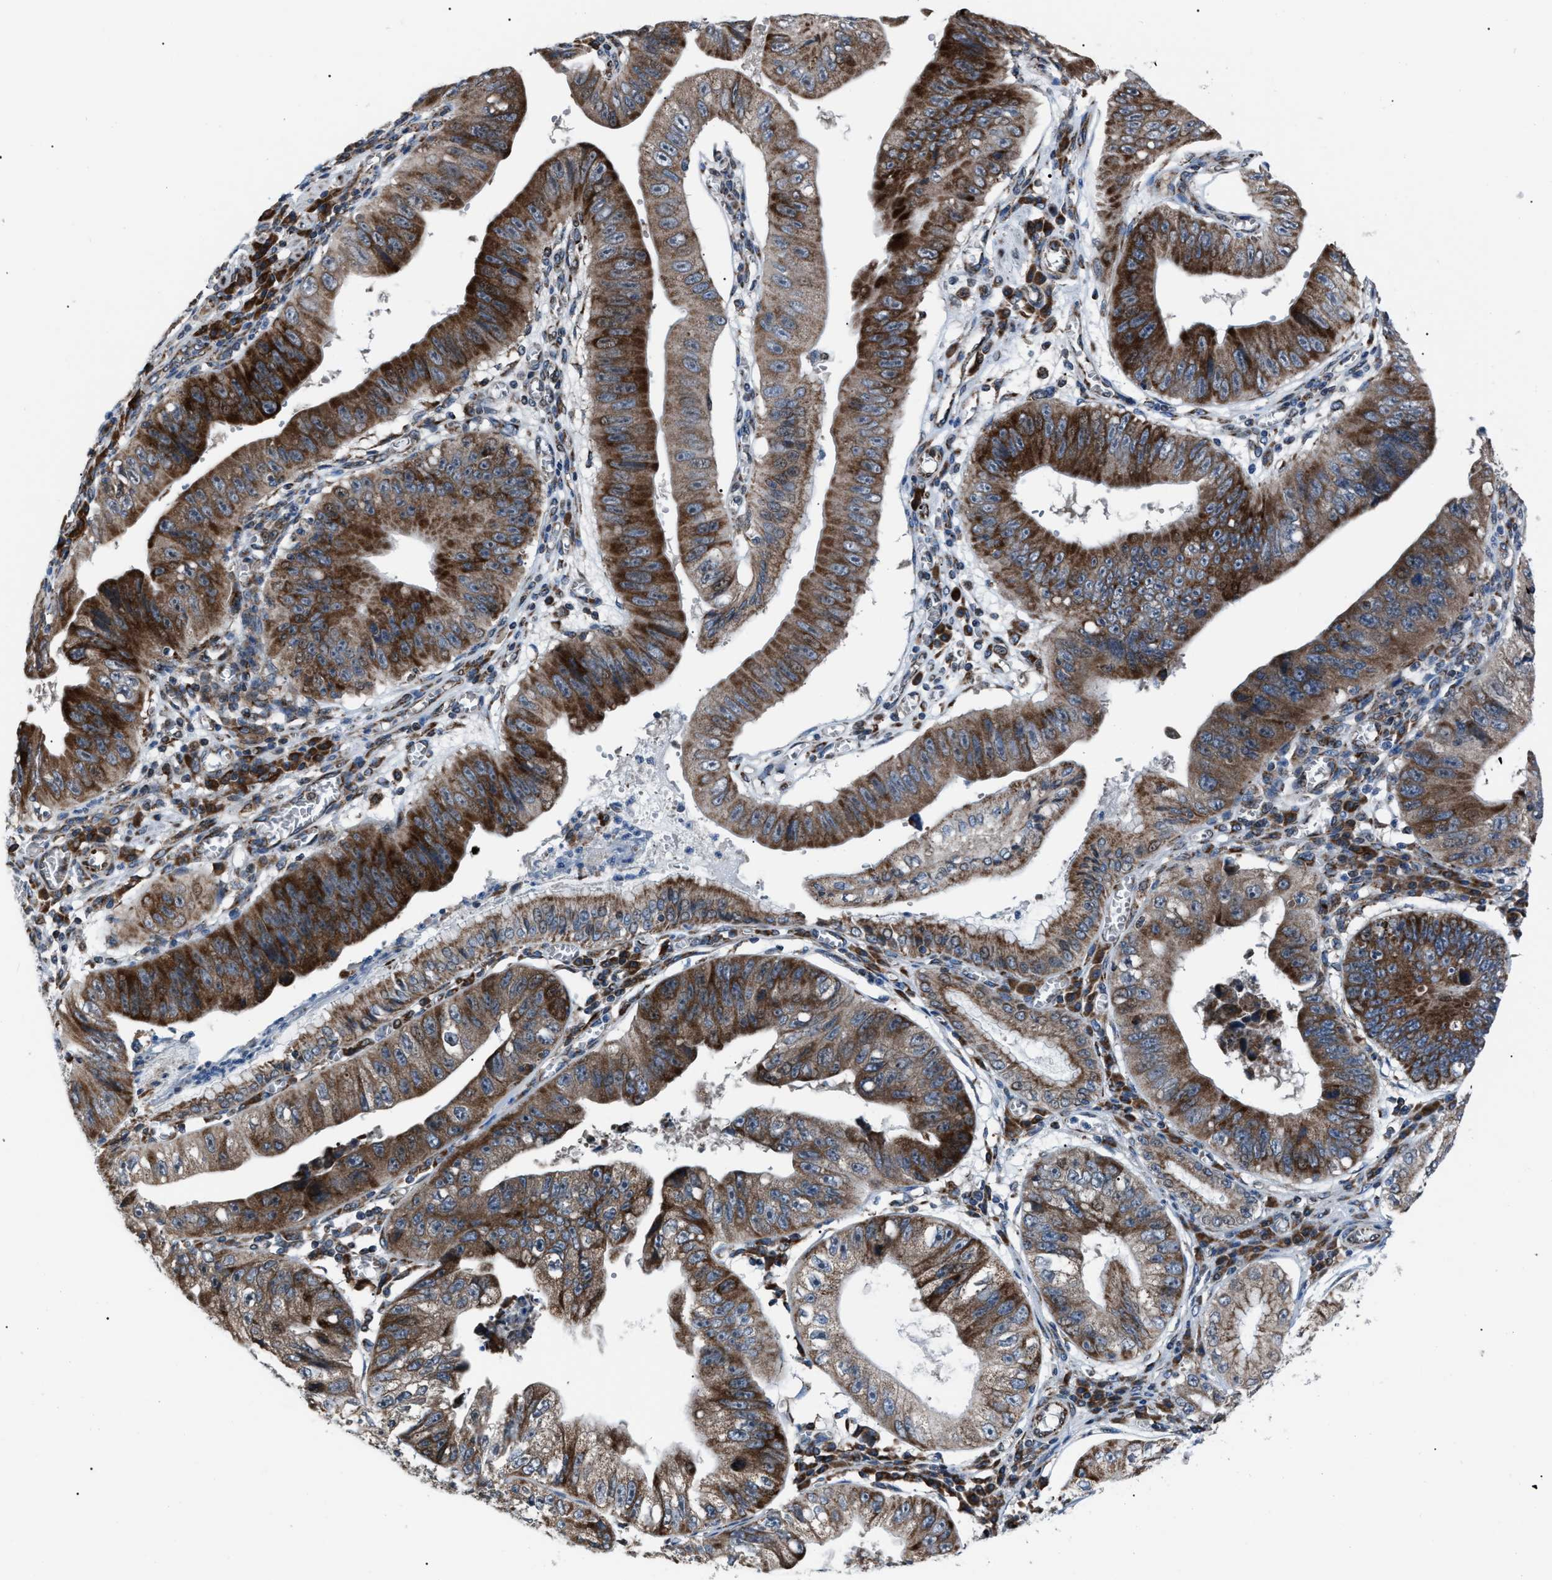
{"staining": {"intensity": "strong", "quantity": ">75%", "location": "cytoplasmic/membranous"}, "tissue": "stomach cancer", "cell_type": "Tumor cells", "image_type": "cancer", "snomed": [{"axis": "morphology", "description": "Adenocarcinoma, NOS"}, {"axis": "topography", "description": "Stomach"}], "caption": "A high amount of strong cytoplasmic/membranous expression is appreciated in approximately >75% of tumor cells in stomach cancer (adenocarcinoma) tissue.", "gene": "AGO2", "patient": {"sex": "male", "age": 59}}